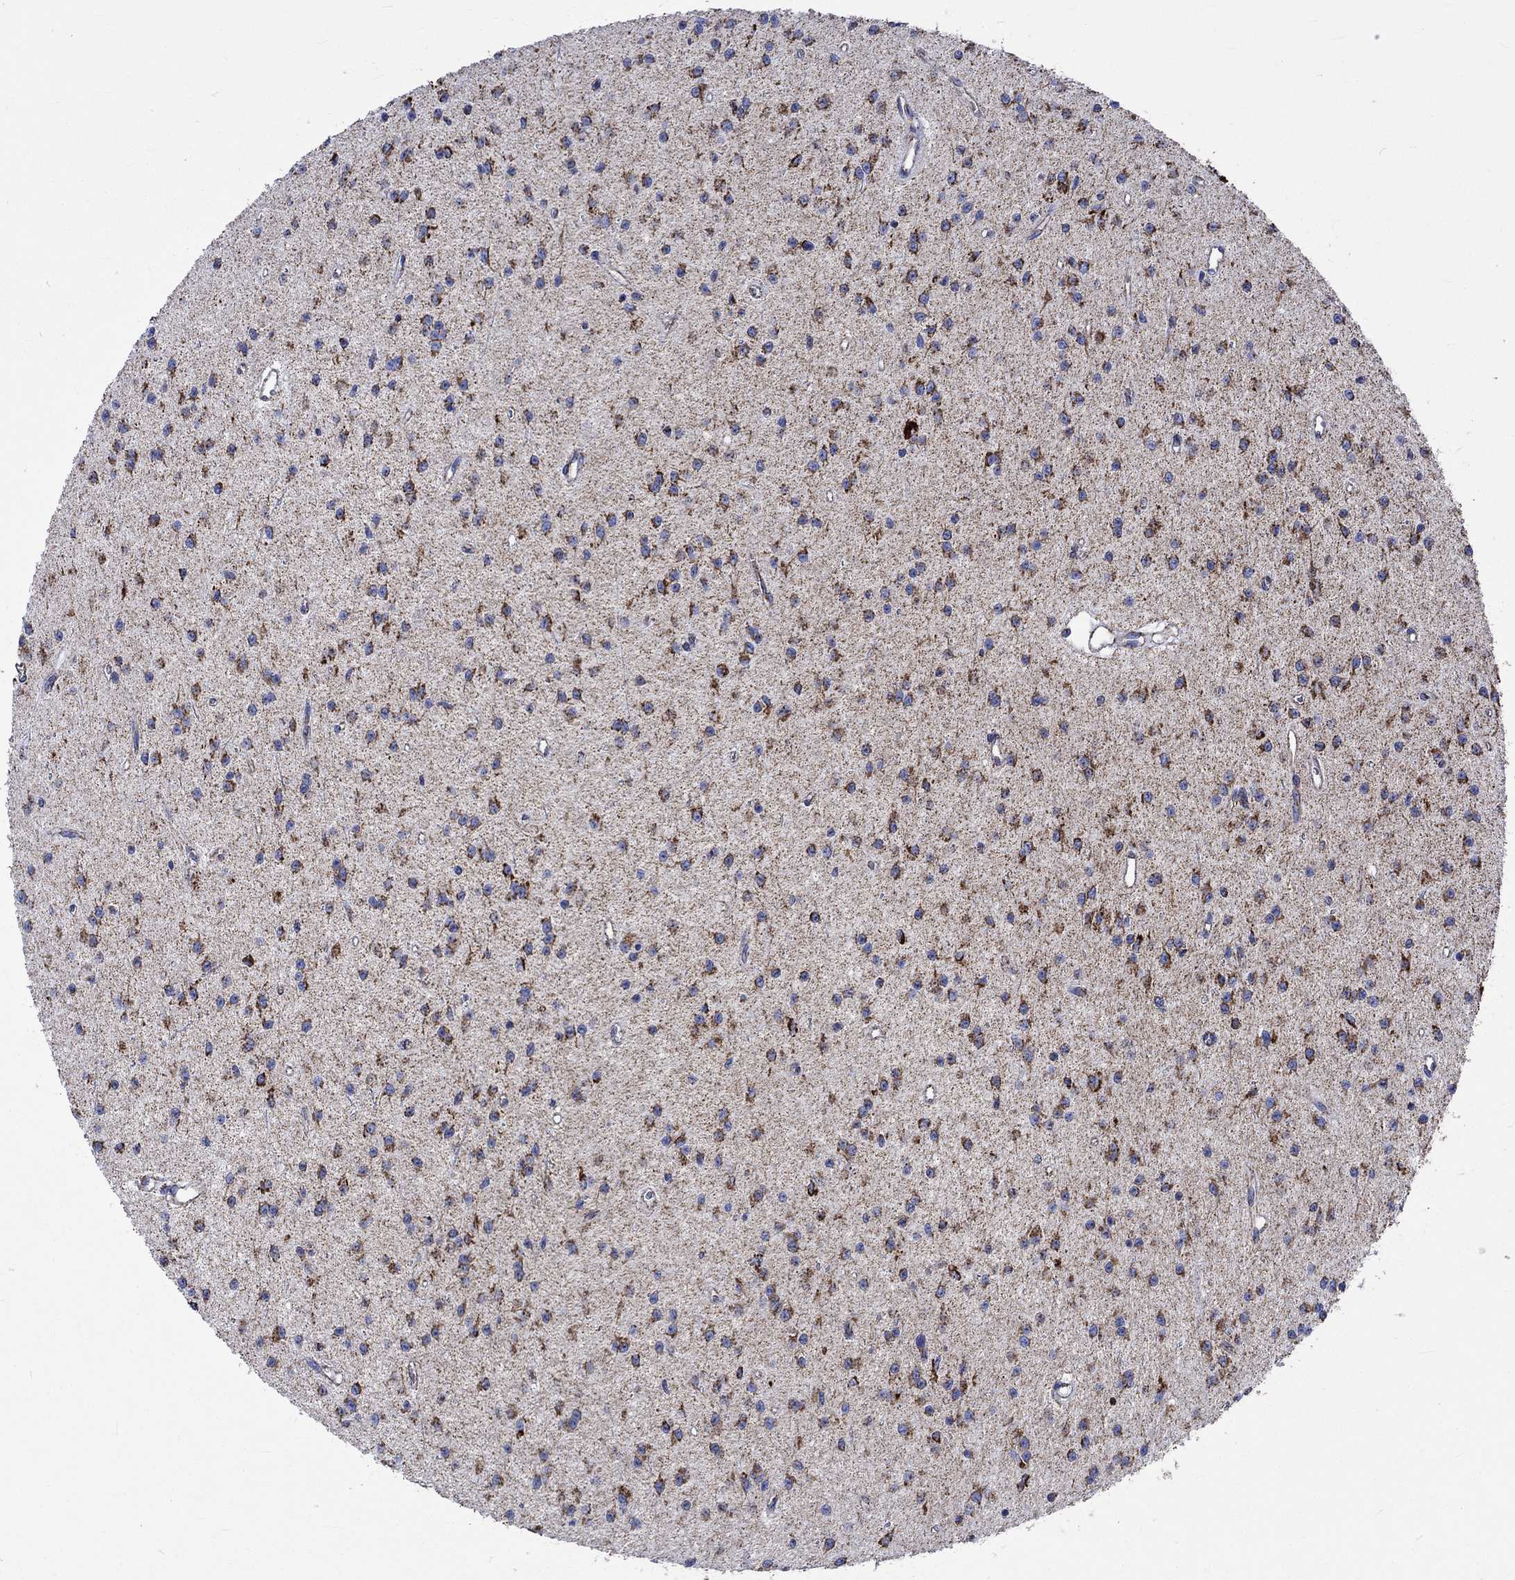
{"staining": {"intensity": "strong", "quantity": "25%-75%", "location": "cytoplasmic/membranous"}, "tissue": "glioma", "cell_type": "Tumor cells", "image_type": "cancer", "snomed": [{"axis": "morphology", "description": "Glioma, malignant, Low grade"}, {"axis": "topography", "description": "Brain"}], "caption": "Protein expression analysis of human malignant low-grade glioma reveals strong cytoplasmic/membranous staining in approximately 25%-75% of tumor cells.", "gene": "RCE1", "patient": {"sex": "female", "age": 45}}